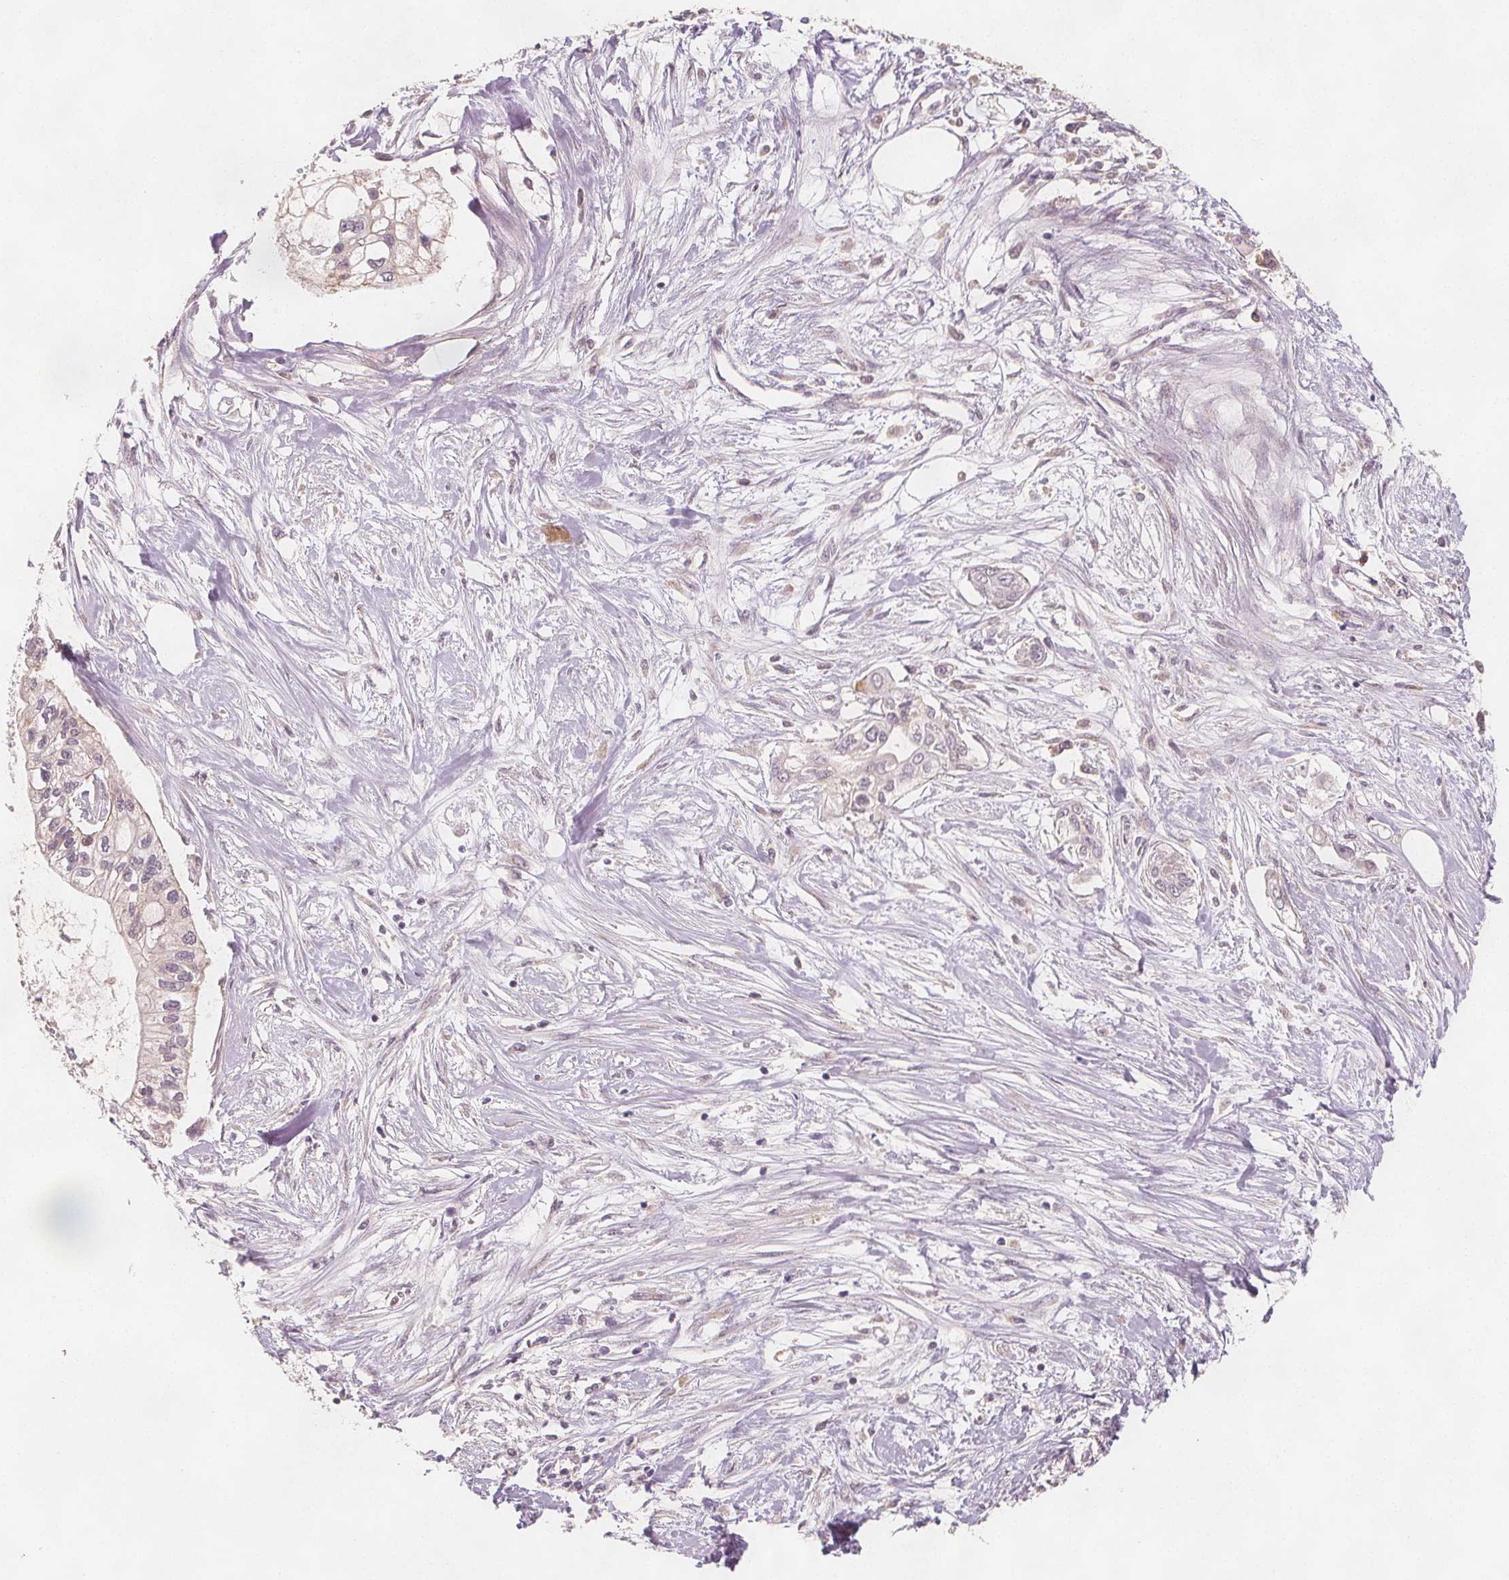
{"staining": {"intensity": "negative", "quantity": "none", "location": "none"}, "tissue": "pancreatic cancer", "cell_type": "Tumor cells", "image_type": "cancer", "snomed": [{"axis": "morphology", "description": "Adenocarcinoma, NOS"}, {"axis": "topography", "description": "Pancreas"}], "caption": "Tumor cells are negative for brown protein staining in pancreatic cancer (adenocarcinoma).", "gene": "NCSTN", "patient": {"sex": "female", "age": 77}}